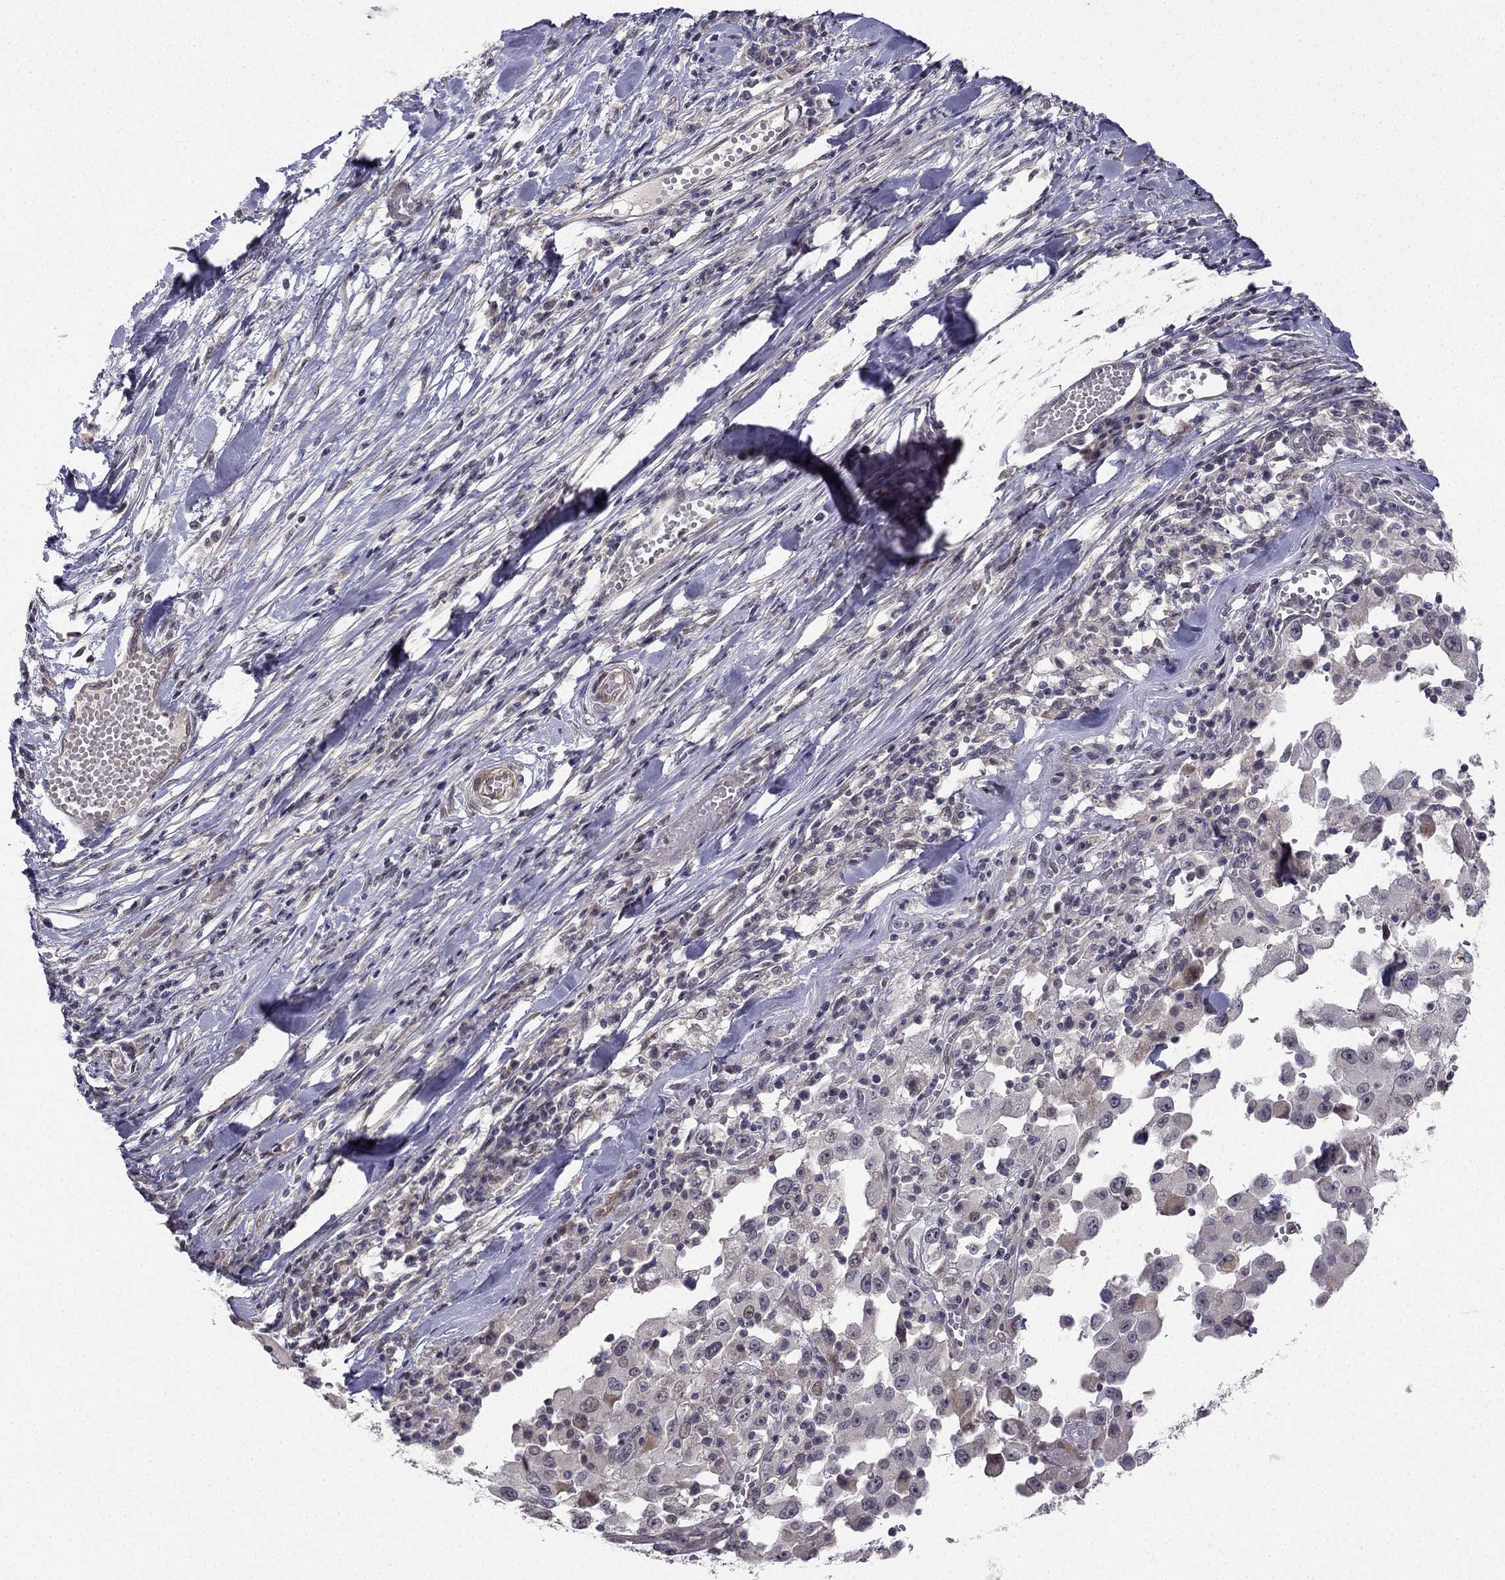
{"staining": {"intensity": "negative", "quantity": "none", "location": "none"}, "tissue": "melanoma", "cell_type": "Tumor cells", "image_type": "cancer", "snomed": [{"axis": "morphology", "description": "Malignant melanoma, Metastatic site"}, {"axis": "topography", "description": "Lymph node"}], "caption": "Immunohistochemistry (IHC) of human malignant melanoma (metastatic site) demonstrates no staining in tumor cells.", "gene": "CHST8", "patient": {"sex": "male", "age": 50}}